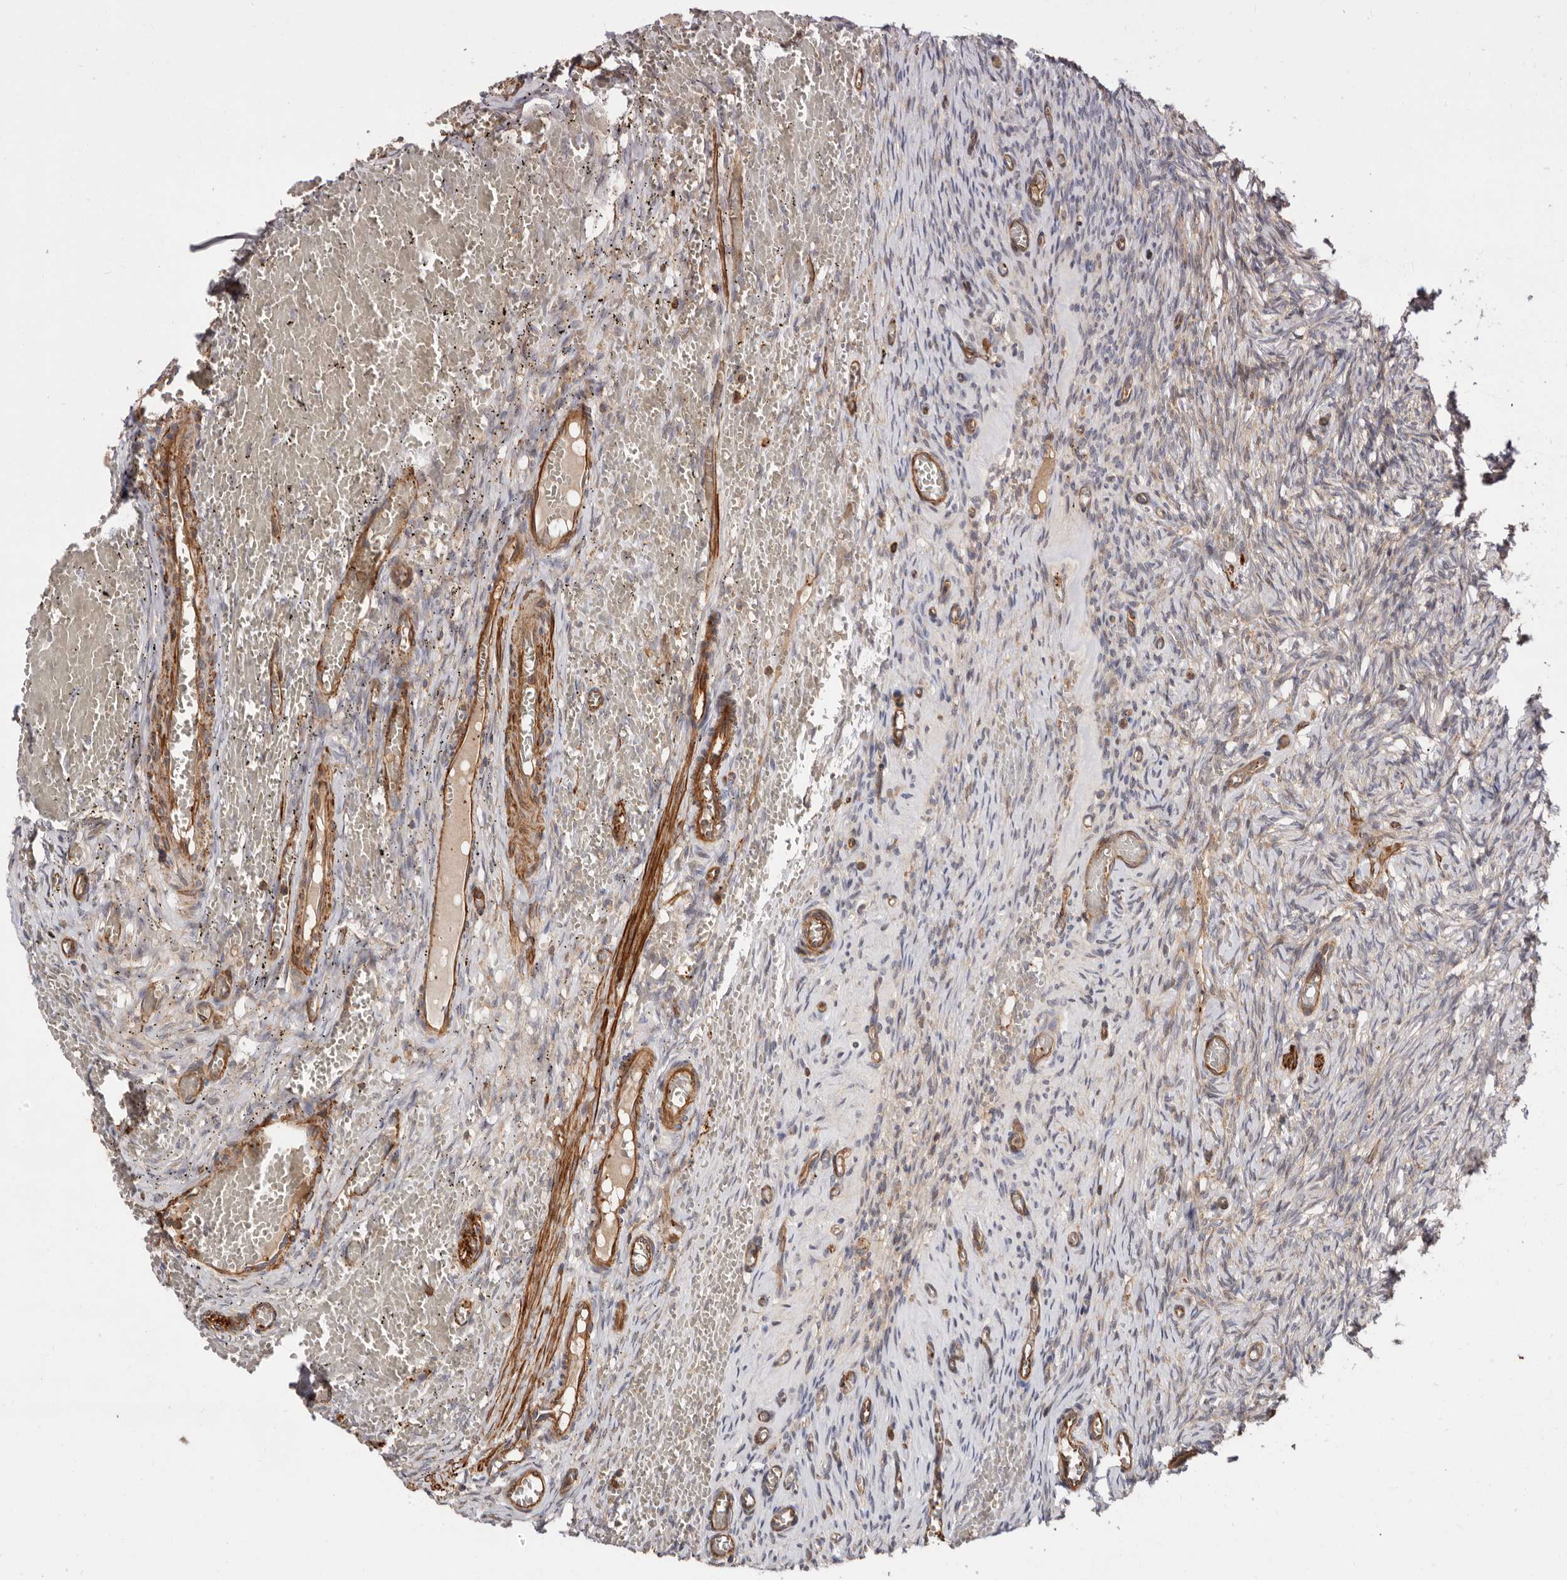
{"staining": {"intensity": "moderate", "quantity": ">75%", "location": "cytoplasmic/membranous"}, "tissue": "ovary", "cell_type": "Follicle cells", "image_type": "normal", "snomed": [{"axis": "morphology", "description": "Adenocarcinoma, NOS"}, {"axis": "topography", "description": "Endometrium"}], "caption": "Immunohistochemistry (IHC) histopathology image of unremarkable ovary: ovary stained using immunohistochemistry (IHC) reveals medium levels of moderate protein expression localized specifically in the cytoplasmic/membranous of follicle cells, appearing as a cytoplasmic/membranous brown color.", "gene": "TMC7", "patient": {"sex": "female", "age": 32}}